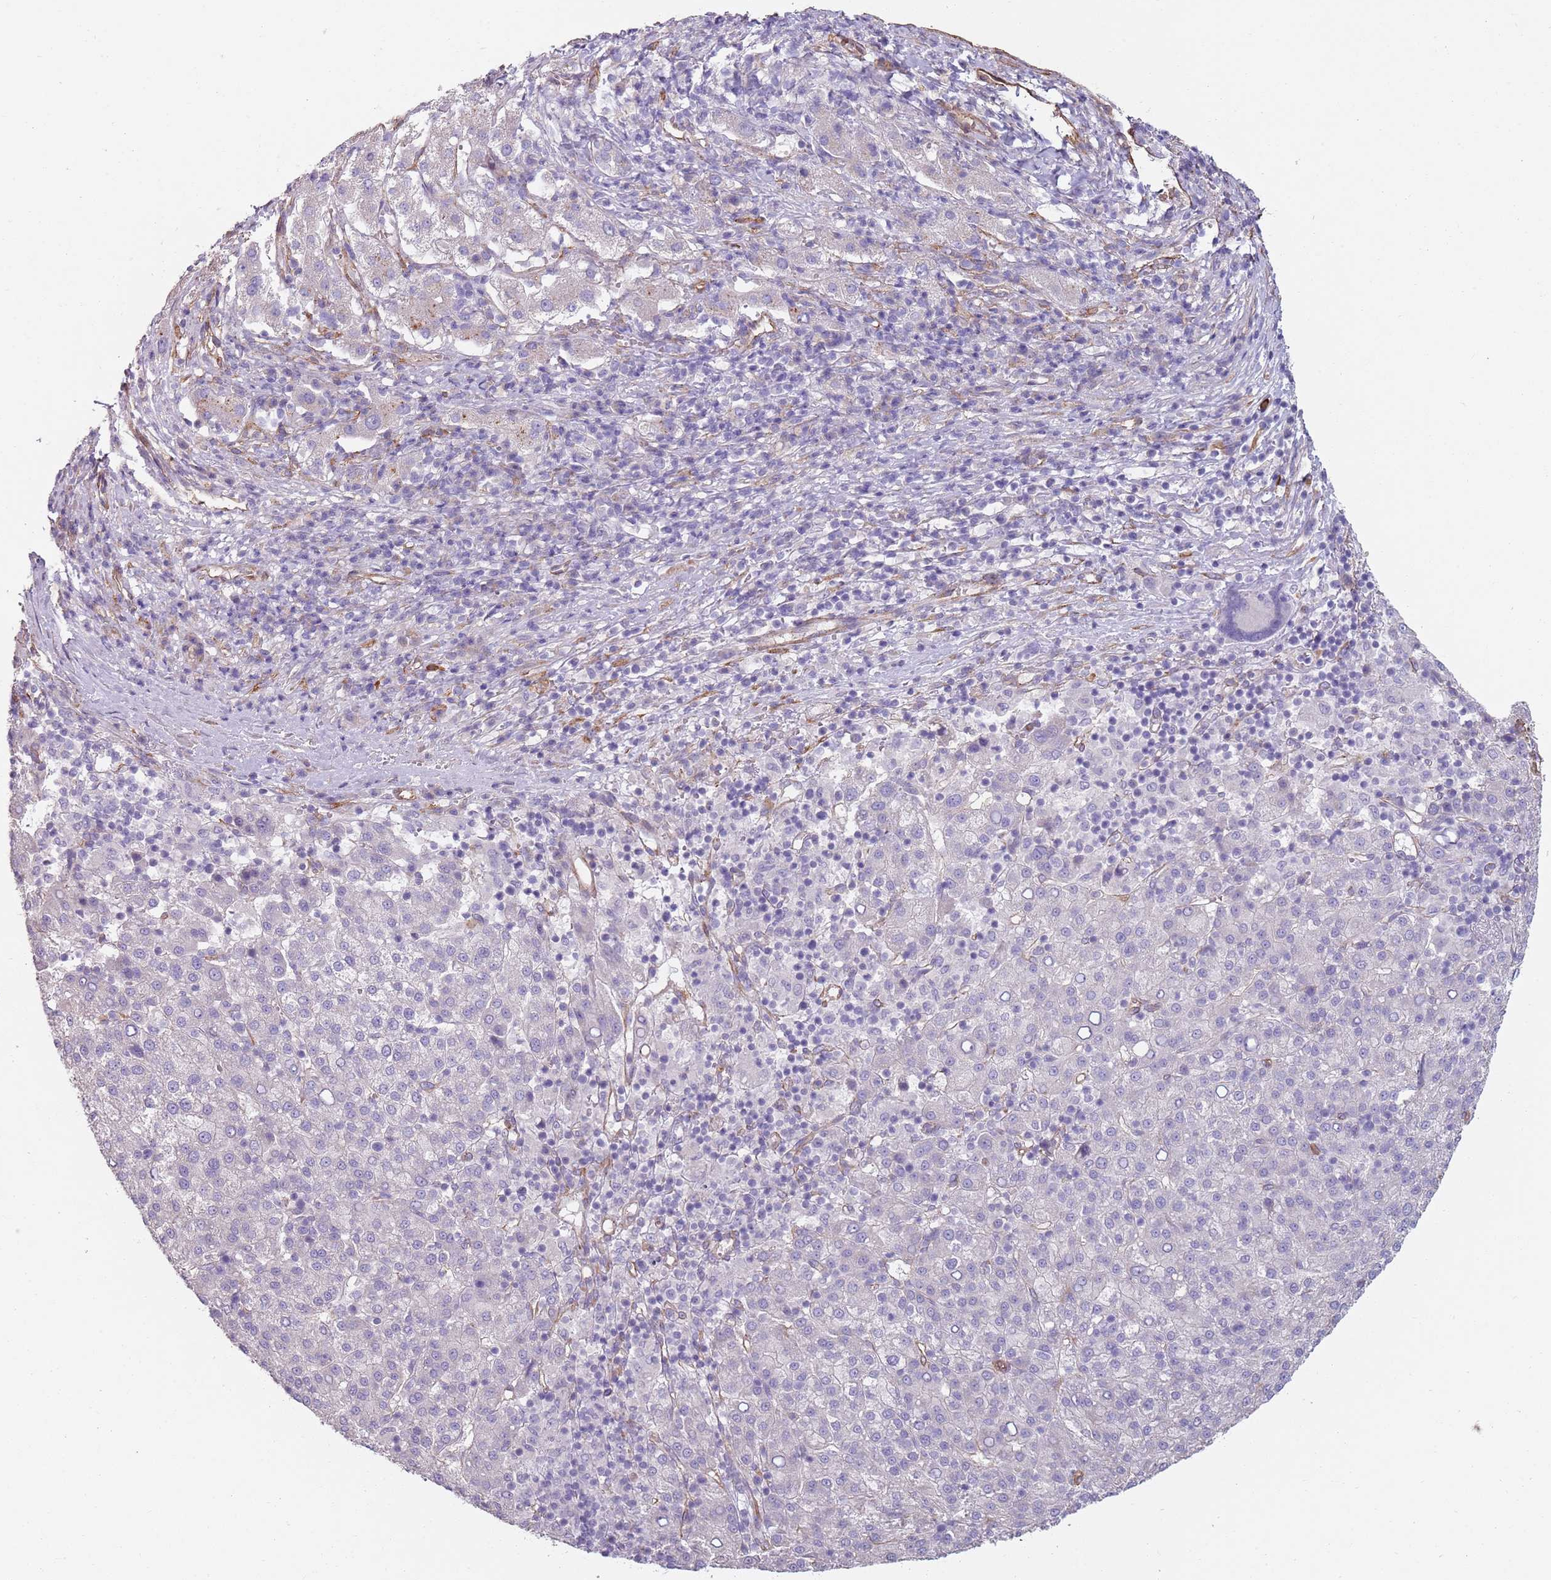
{"staining": {"intensity": "negative", "quantity": "none", "location": "none"}, "tissue": "liver cancer", "cell_type": "Tumor cells", "image_type": "cancer", "snomed": [{"axis": "morphology", "description": "Carcinoma, Hepatocellular, NOS"}, {"axis": "topography", "description": "Liver"}], "caption": "This photomicrograph is of liver cancer stained with immunohistochemistry to label a protein in brown with the nuclei are counter-stained blue. There is no staining in tumor cells. (DAB (3,3'-diaminobenzidine) immunohistochemistry, high magnification).", "gene": "PHLPP2", "patient": {"sex": "female", "age": 58}}